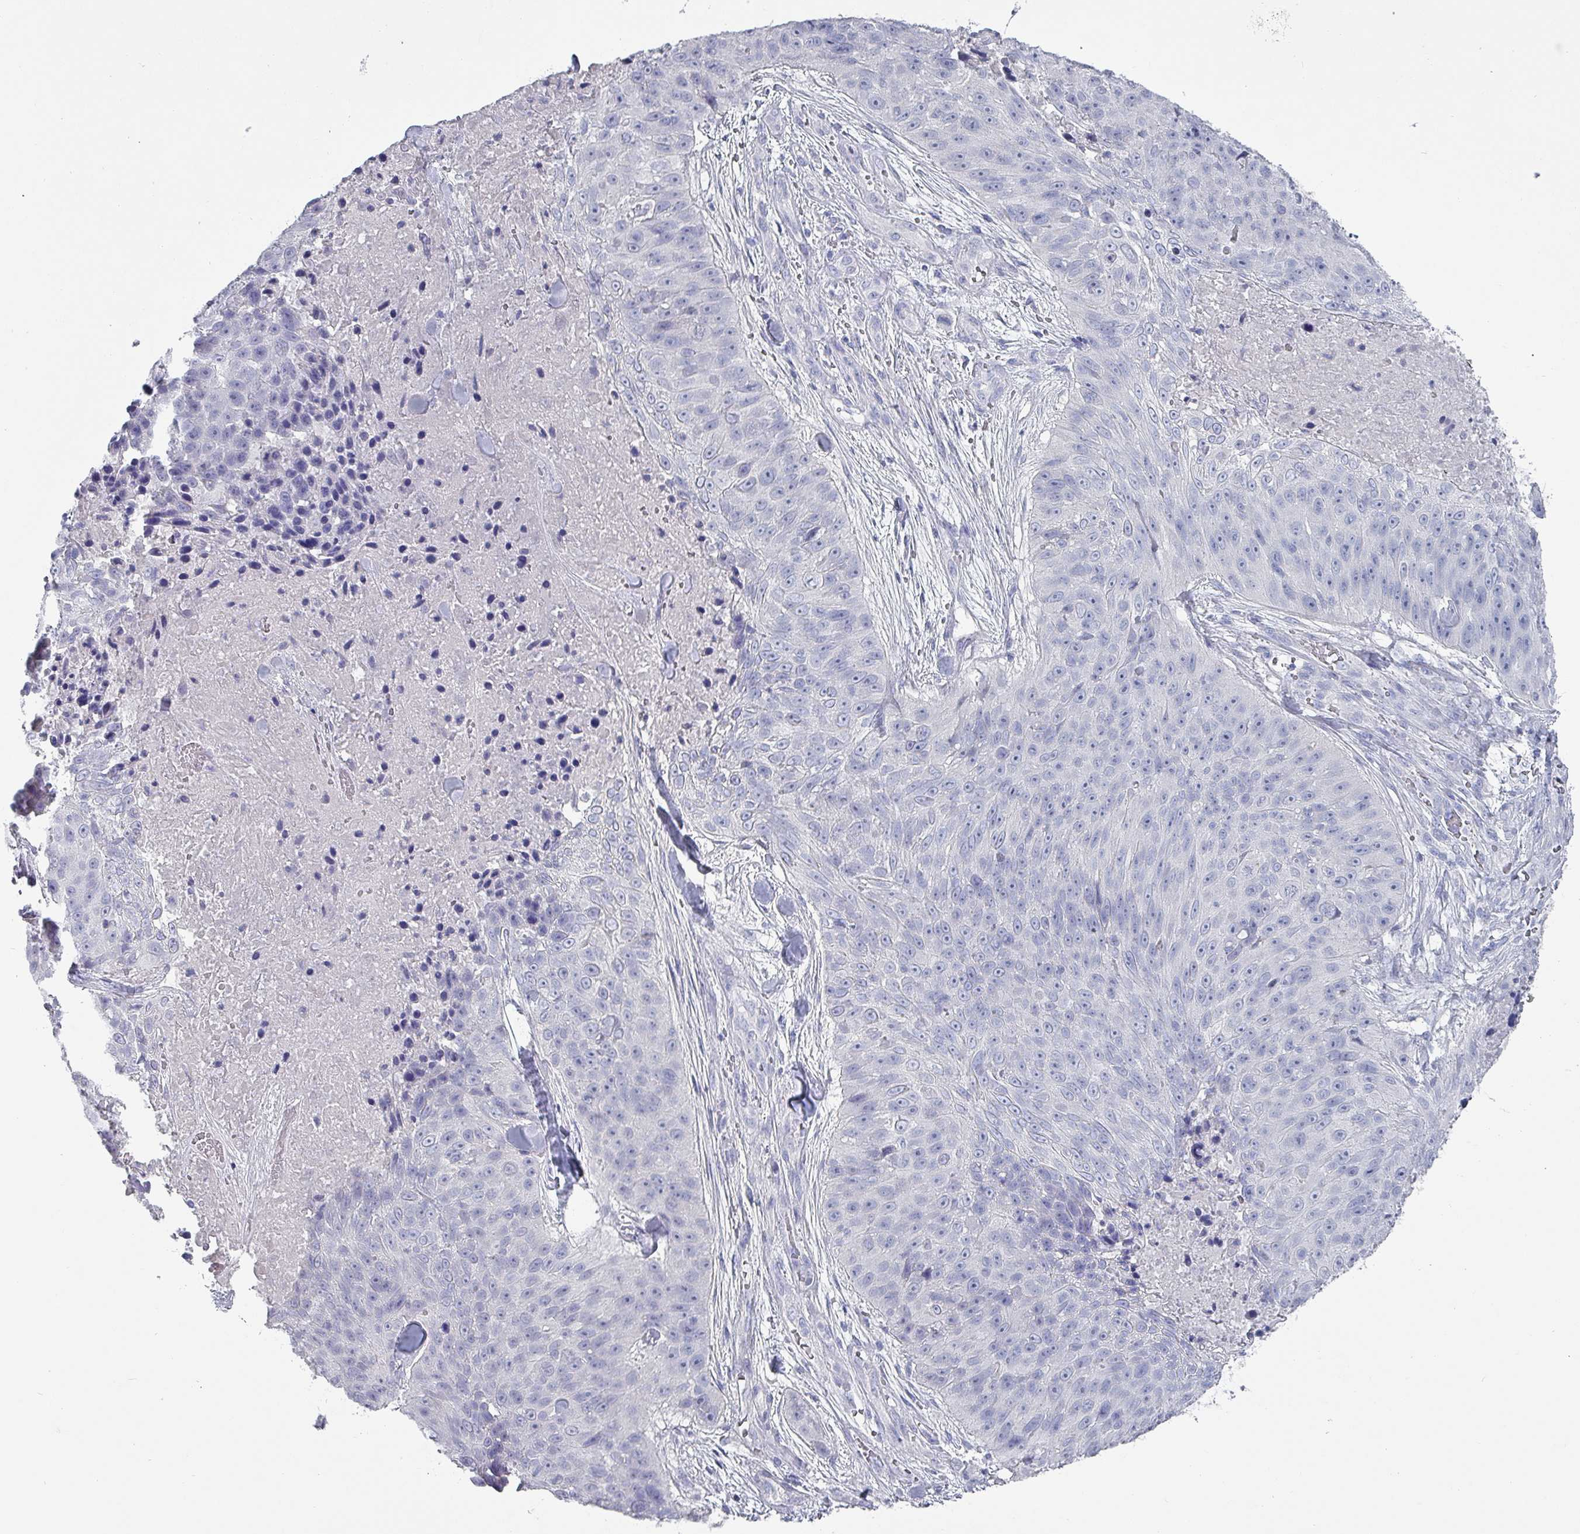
{"staining": {"intensity": "negative", "quantity": "none", "location": "none"}, "tissue": "skin cancer", "cell_type": "Tumor cells", "image_type": "cancer", "snomed": [{"axis": "morphology", "description": "Squamous cell carcinoma, NOS"}, {"axis": "topography", "description": "Skin"}], "caption": "The micrograph displays no staining of tumor cells in skin cancer.", "gene": "INS-IGF2", "patient": {"sex": "female", "age": 87}}